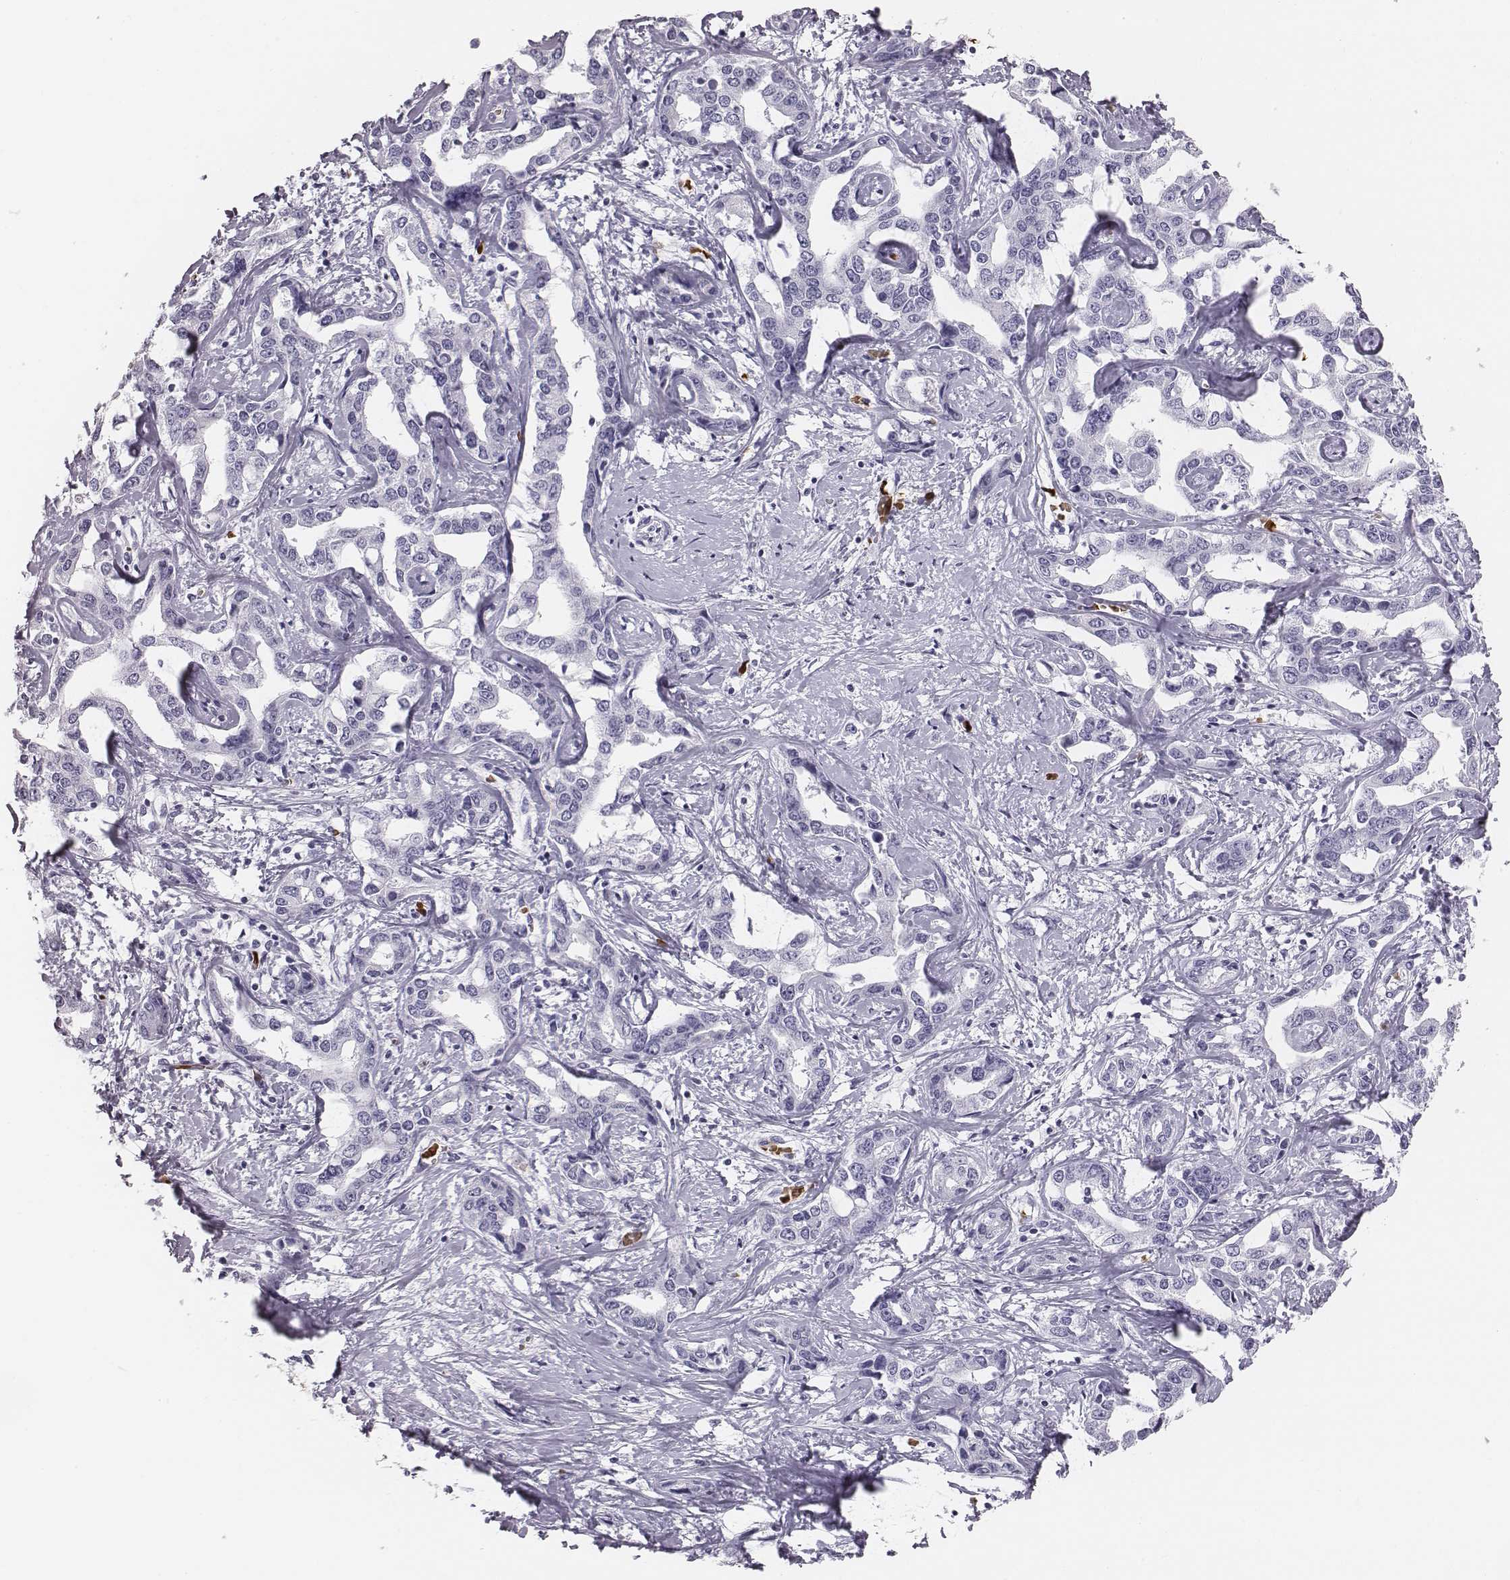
{"staining": {"intensity": "negative", "quantity": "none", "location": "none"}, "tissue": "liver cancer", "cell_type": "Tumor cells", "image_type": "cancer", "snomed": [{"axis": "morphology", "description": "Cholangiocarcinoma"}, {"axis": "topography", "description": "Liver"}], "caption": "Micrograph shows no protein expression in tumor cells of liver cholangiocarcinoma tissue.", "gene": "HBZ", "patient": {"sex": "male", "age": 59}}